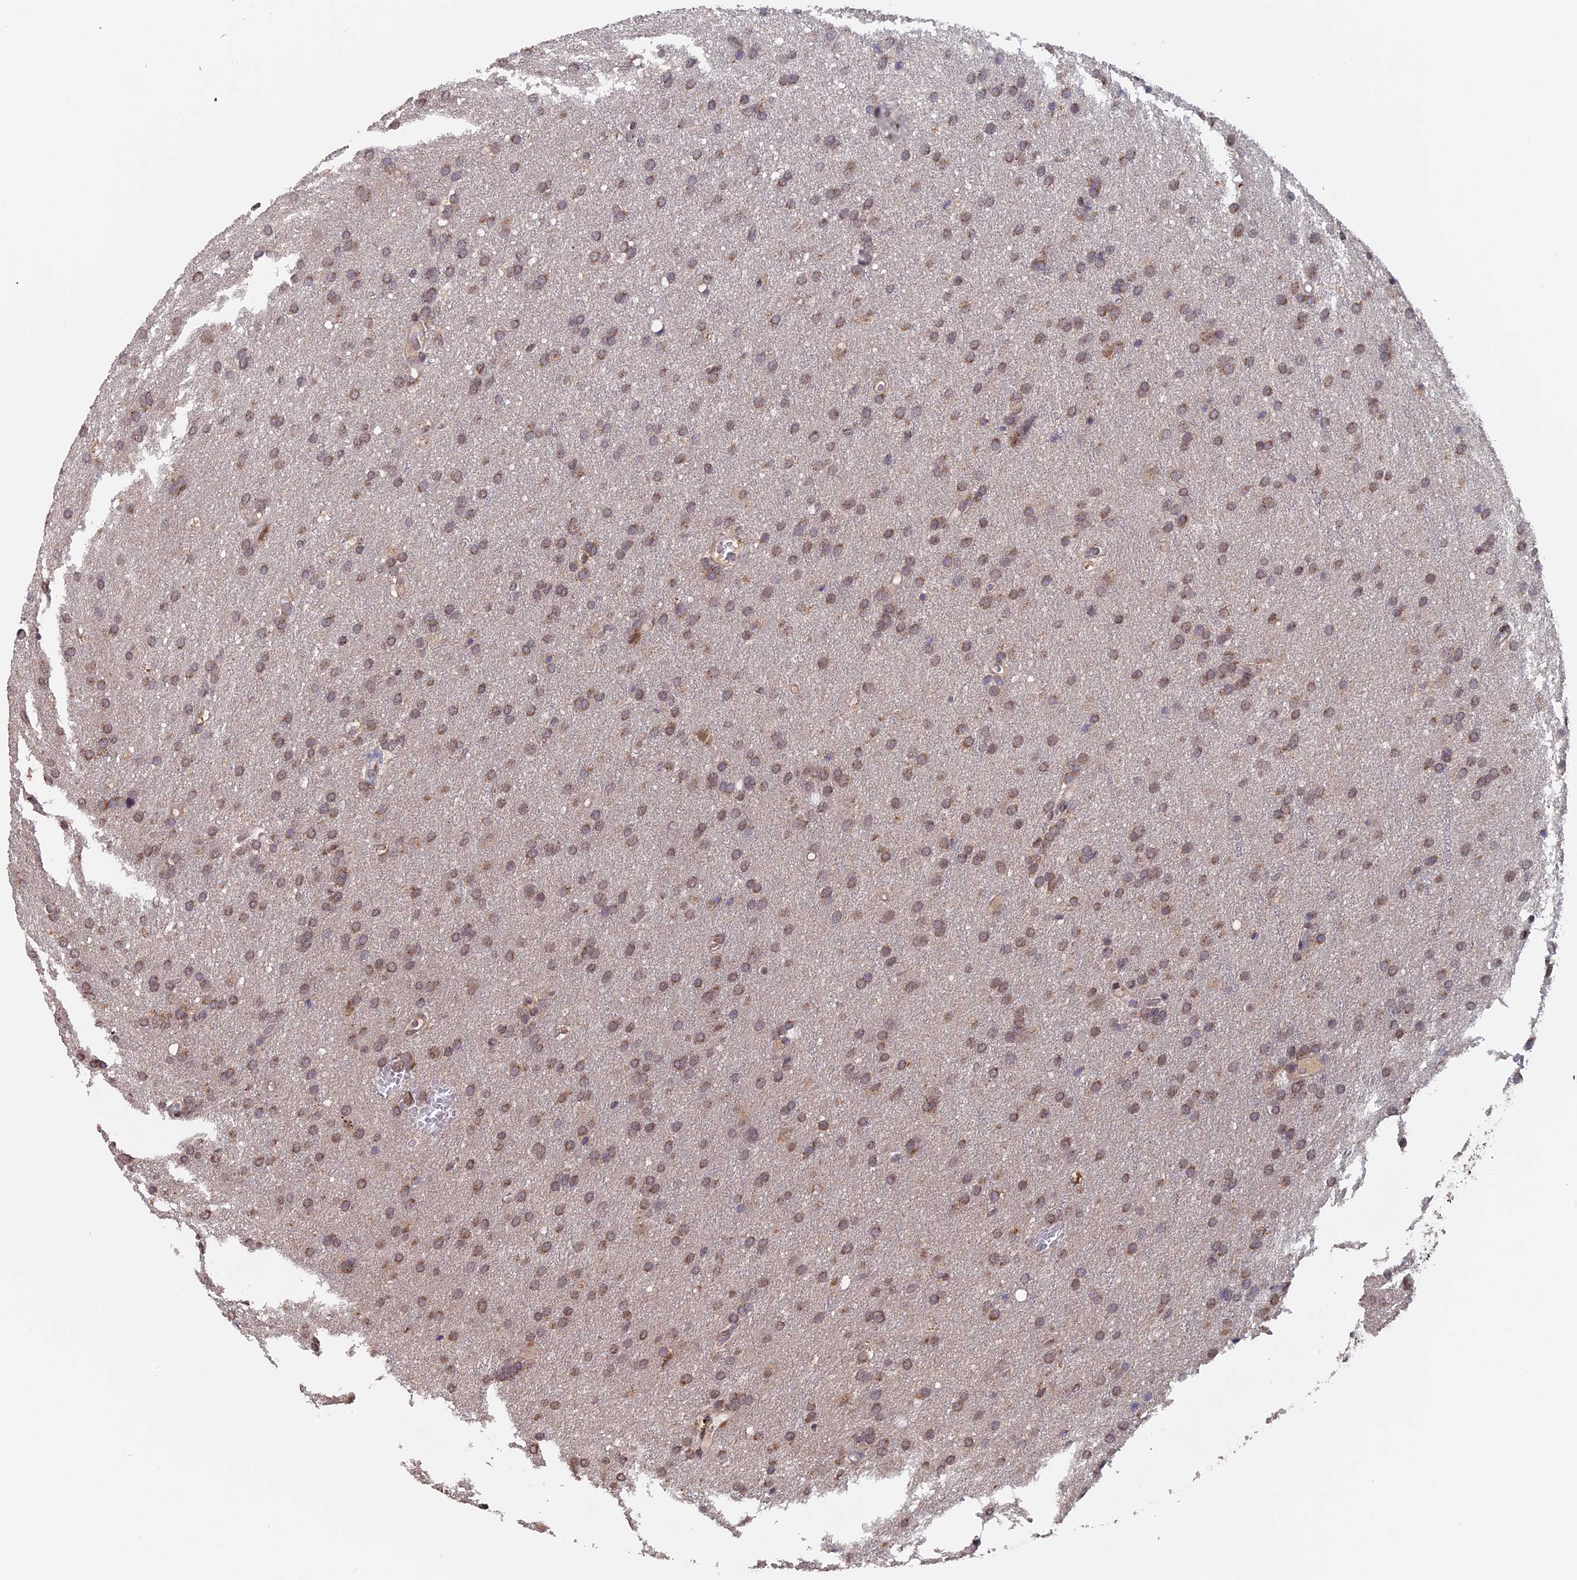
{"staining": {"intensity": "moderate", "quantity": ">75%", "location": "cytoplasmic/membranous,nuclear"}, "tissue": "glioma", "cell_type": "Tumor cells", "image_type": "cancer", "snomed": [{"axis": "morphology", "description": "Glioma, malignant, High grade"}, {"axis": "topography", "description": "Cerebral cortex"}], "caption": "High-power microscopy captured an immunohistochemistry histopathology image of malignant glioma (high-grade), revealing moderate cytoplasmic/membranous and nuclear staining in approximately >75% of tumor cells.", "gene": "PIGQ", "patient": {"sex": "female", "age": 36}}